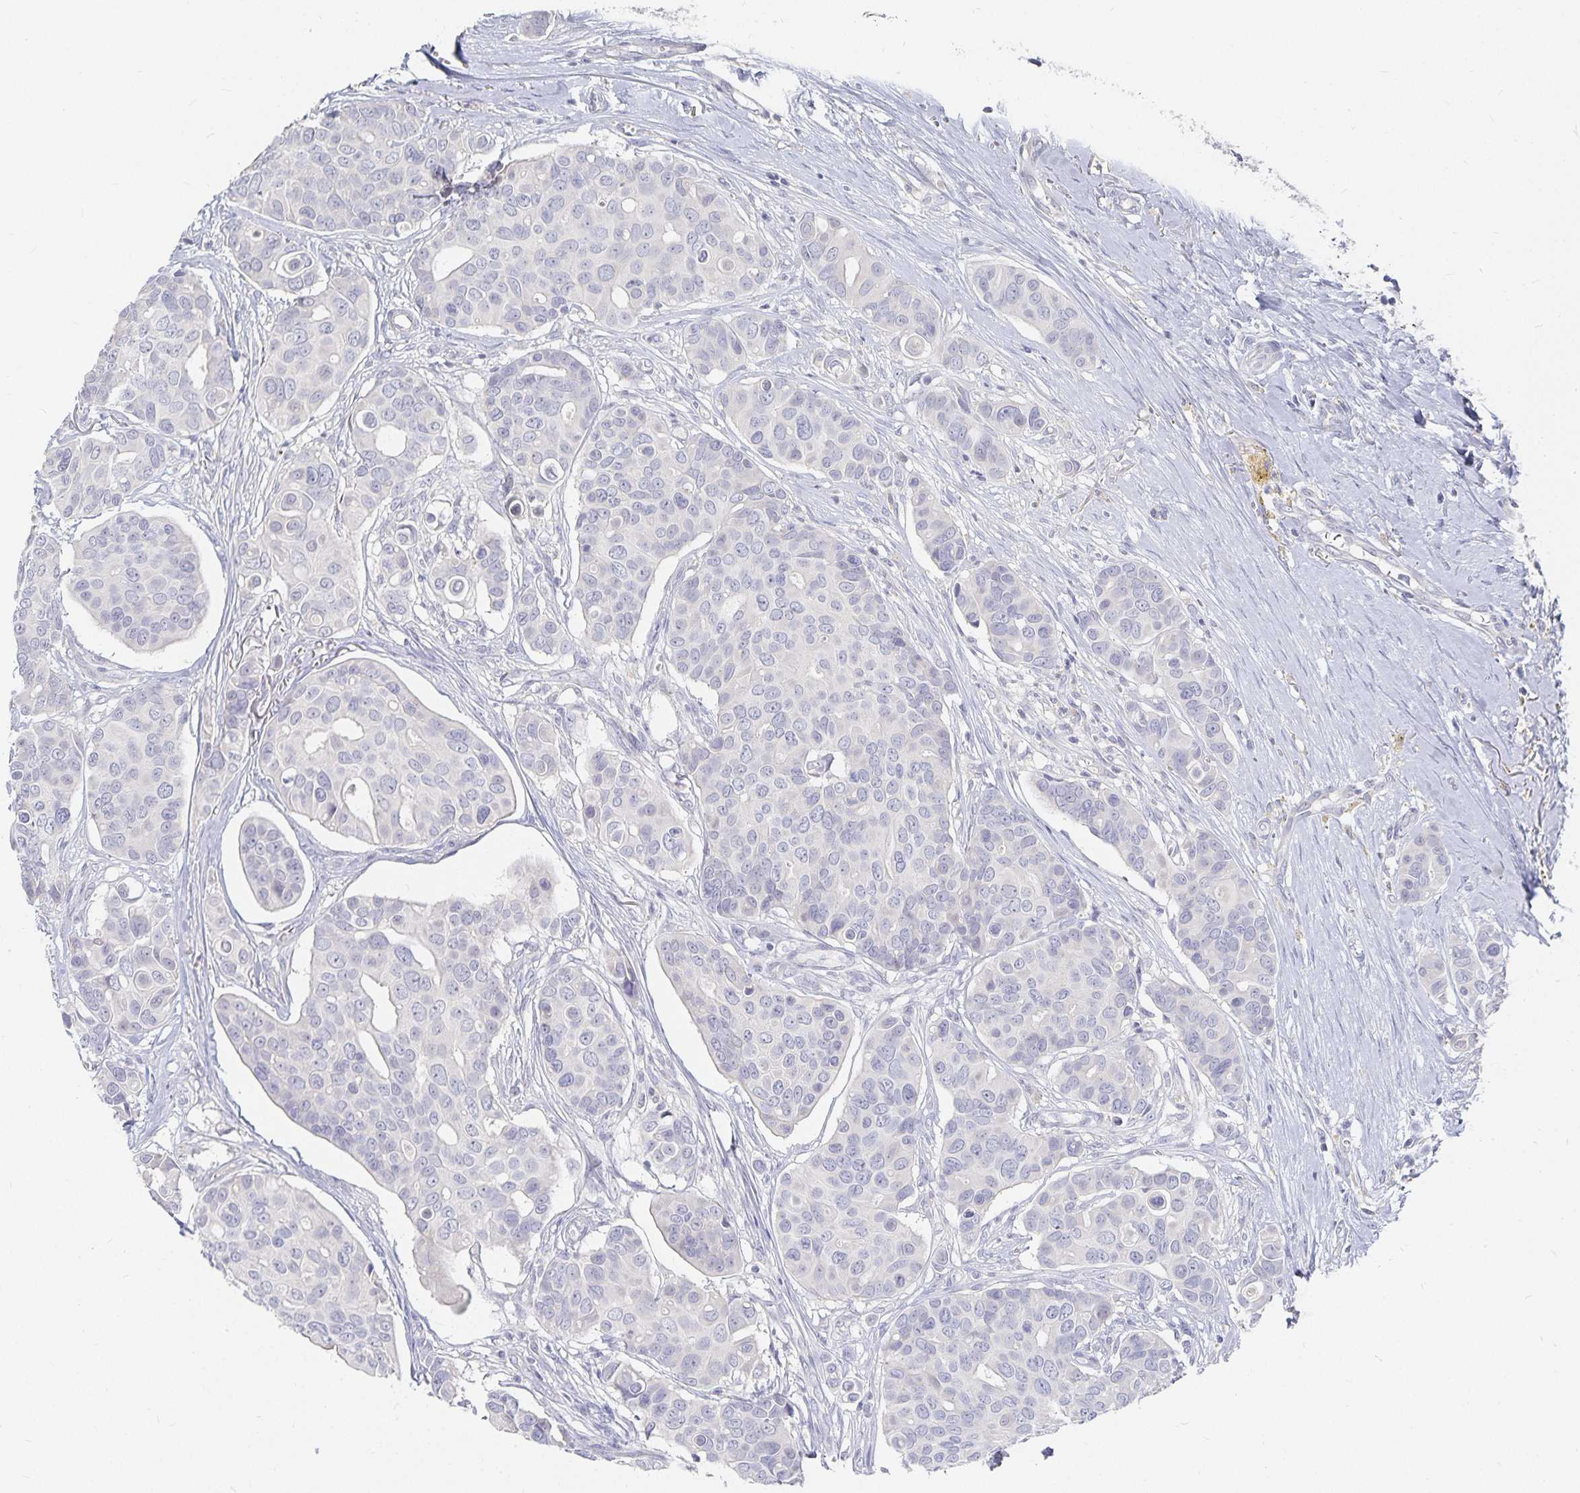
{"staining": {"intensity": "negative", "quantity": "none", "location": "none"}, "tissue": "breast cancer", "cell_type": "Tumor cells", "image_type": "cancer", "snomed": [{"axis": "morphology", "description": "Normal tissue, NOS"}, {"axis": "morphology", "description": "Duct carcinoma"}, {"axis": "topography", "description": "Skin"}, {"axis": "topography", "description": "Breast"}], "caption": "Human intraductal carcinoma (breast) stained for a protein using IHC exhibits no expression in tumor cells.", "gene": "DNAH9", "patient": {"sex": "female", "age": 54}}